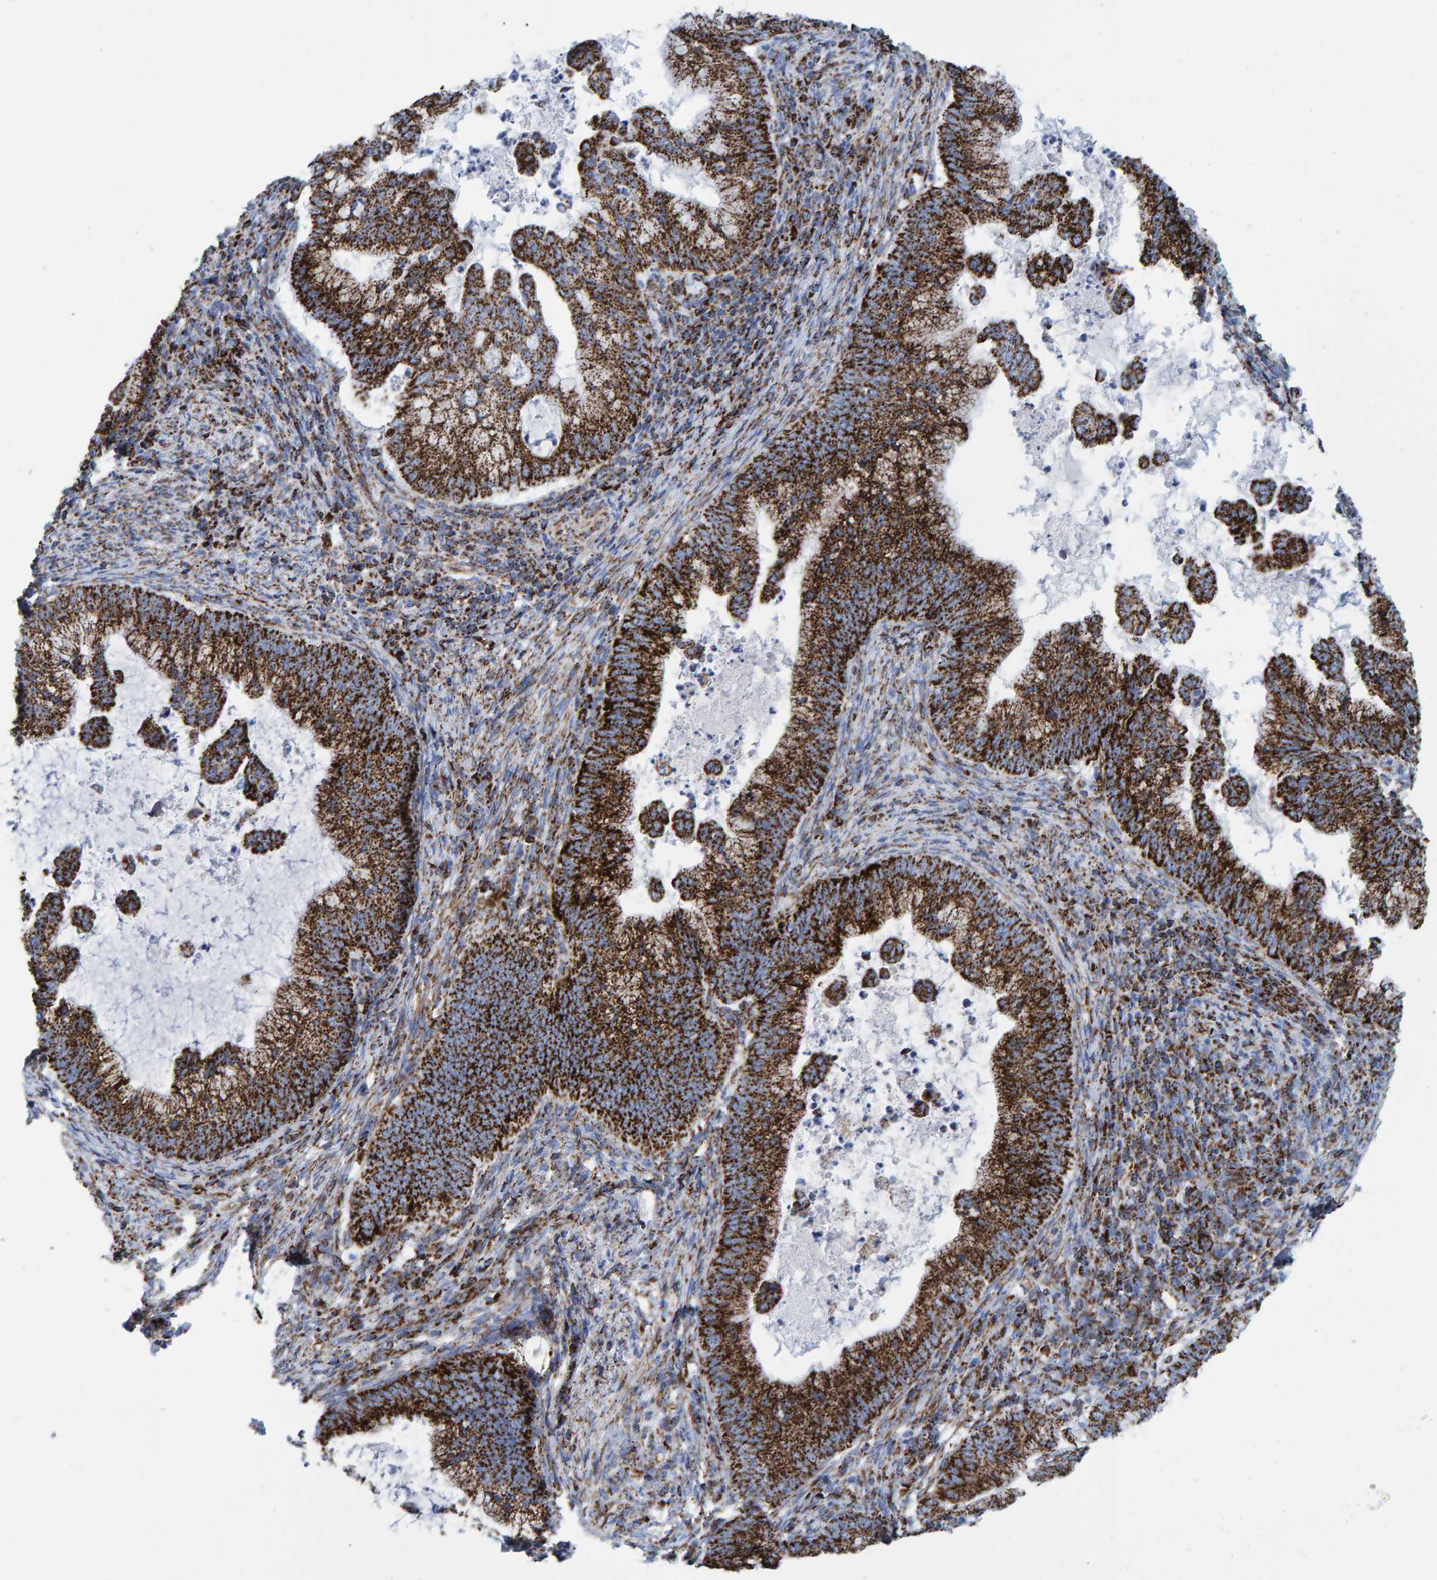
{"staining": {"intensity": "strong", "quantity": ">75%", "location": "cytoplasmic/membranous"}, "tissue": "cervical cancer", "cell_type": "Tumor cells", "image_type": "cancer", "snomed": [{"axis": "morphology", "description": "Adenocarcinoma, NOS"}, {"axis": "topography", "description": "Cervix"}], "caption": "Cervical cancer (adenocarcinoma) stained with DAB (3,3'-diaminobenzidine) immunohistochemistry (IHC) demonstrates high levels of strong cytoplasmic/membranous staining in about >75% of tumor cells. Ihc stains the protein in brown and the nuclei are stained blue.", "gene": "ENSG00000262660", "patient": {"sex": "female", "age": 36}}